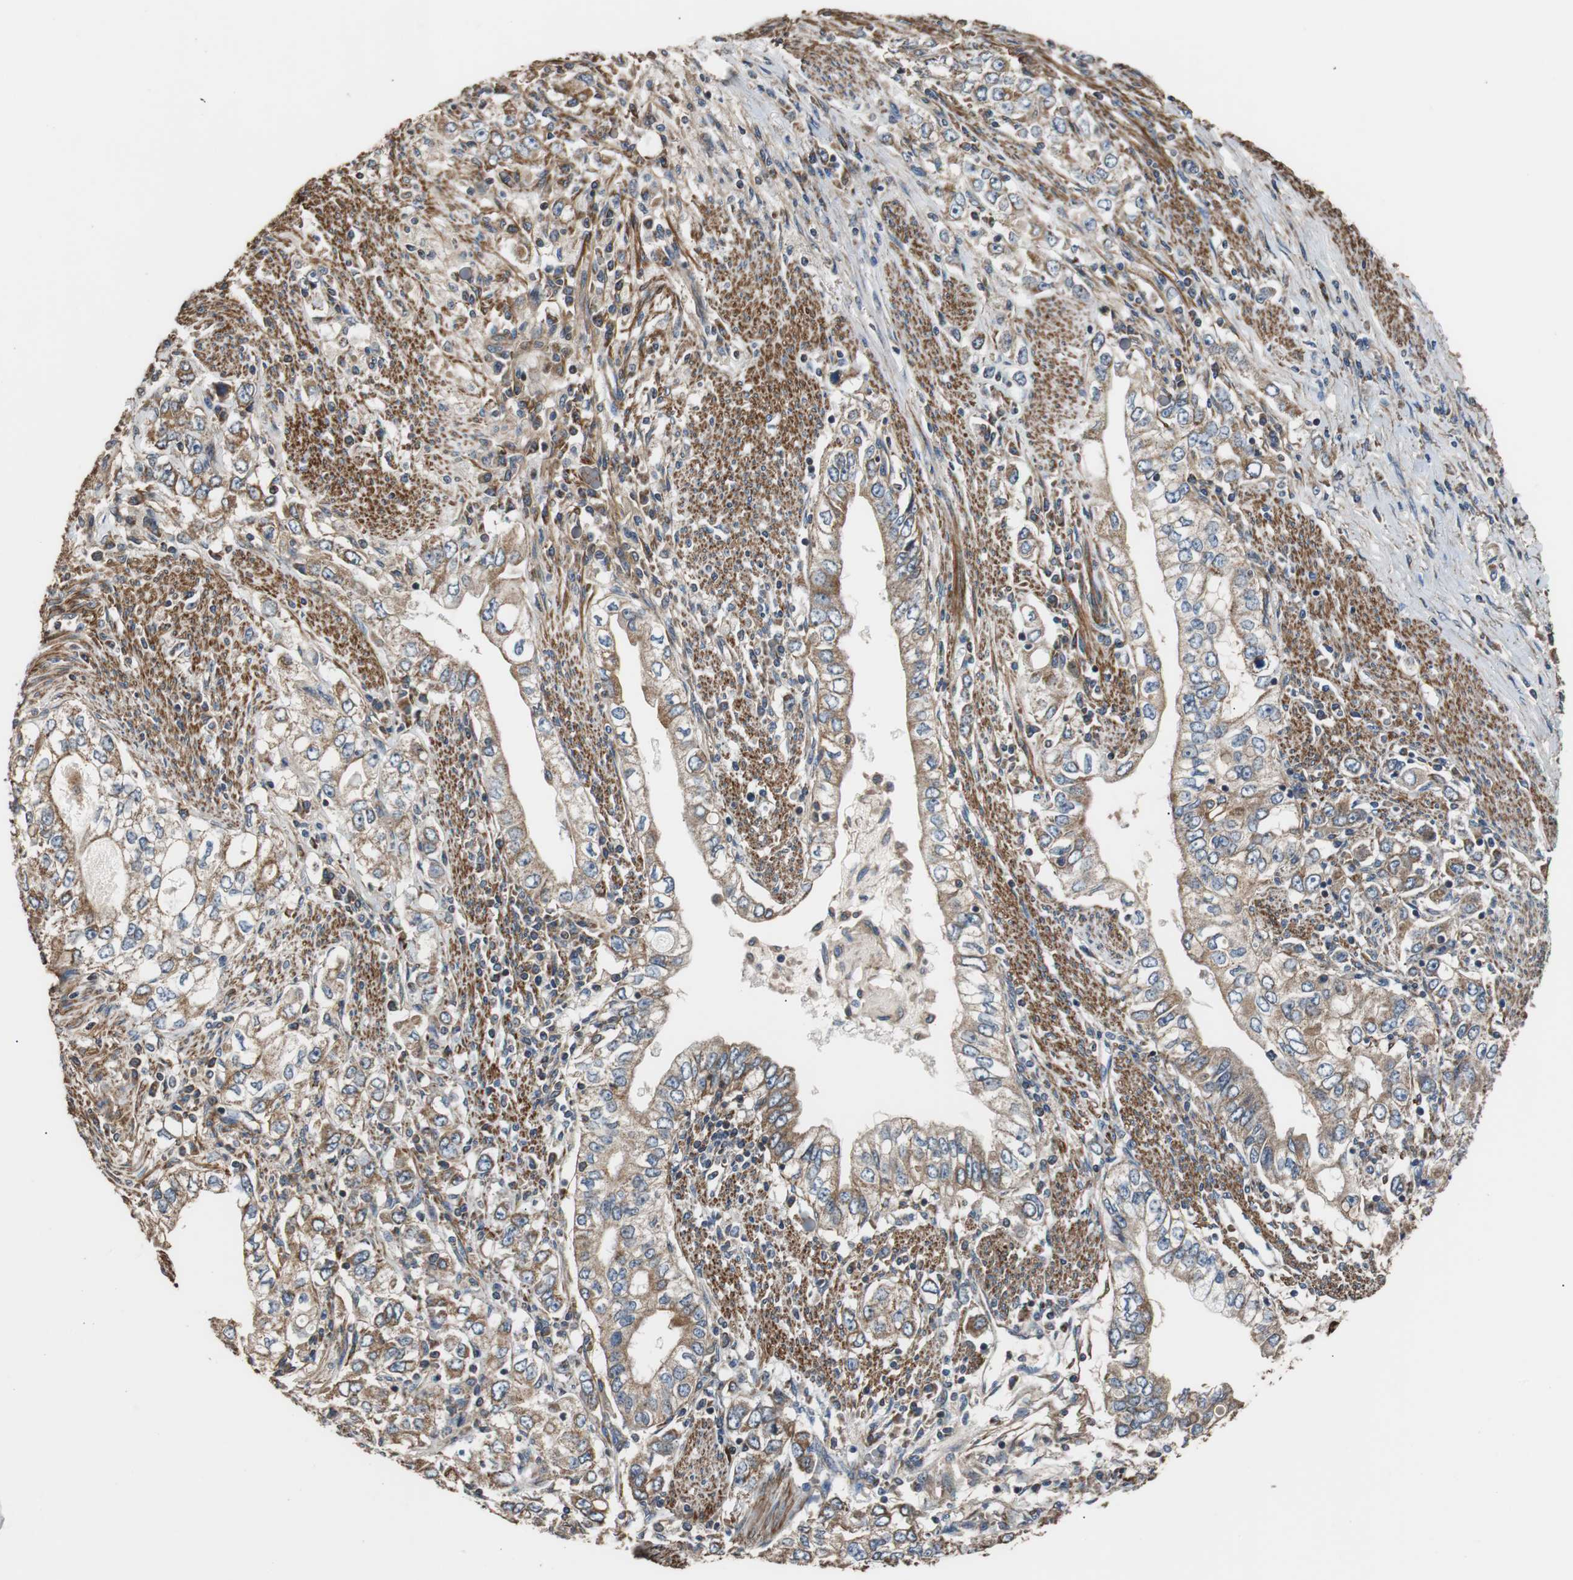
{"staining": {"intensity": "moderate", "quantity": ">75%", "location": "cytoplasmic/membranous"}, "tissue": "stomach cancer", "cell_type": "Tumor cells", "image_type": "cancer", "snomed": [{"axis": "morphology", "description": "Adenocarcinoma, NOS"}, {"axis": "topography", "description": "Stomach, lower"}], "caption": "Stomach cancer (adenocarcinoma) tissue reveals moderate cytoplasmic/membranous positivity in approximately >75% of tumor cells, visualized by immunohistochemistry.", "gene": "PITRM1", "patient": {"sex": "female", "age": 72}}